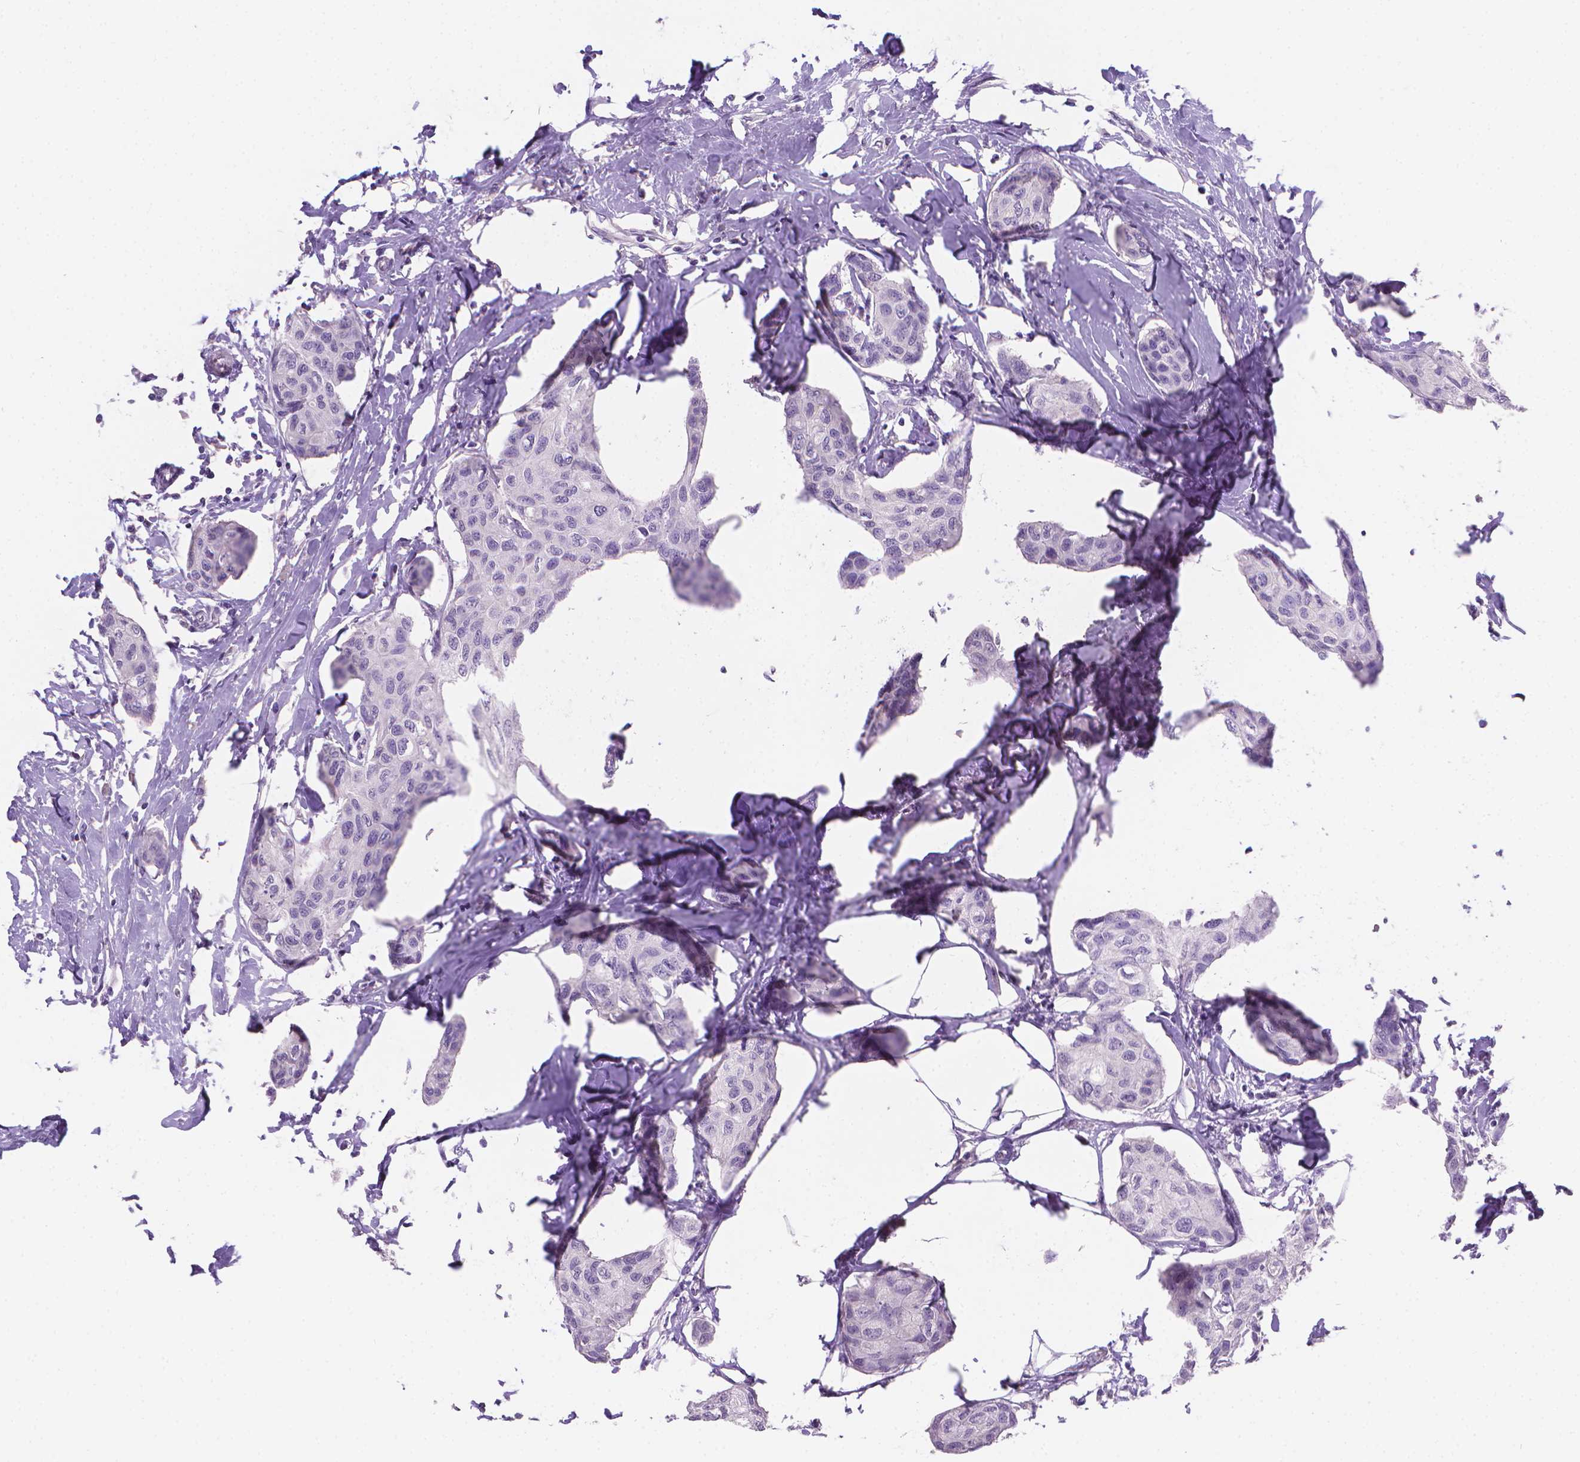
{"staining": {"intensity": "negative", "quantity": "none", "location": "none"}, "tissue": "breast cancer", "cell_type": "Tumor cells", "image_type": "cancer", "snomed": [{"axis": "morphology", "description": "Duct carcinoma"}, {"axis": "topography", "description": "Breast"}], "caption": "There is no significant expression in tumor cells of breast cancer.", "gene": "TNNI2", "patient": {"sex": "female", "age": 80}}